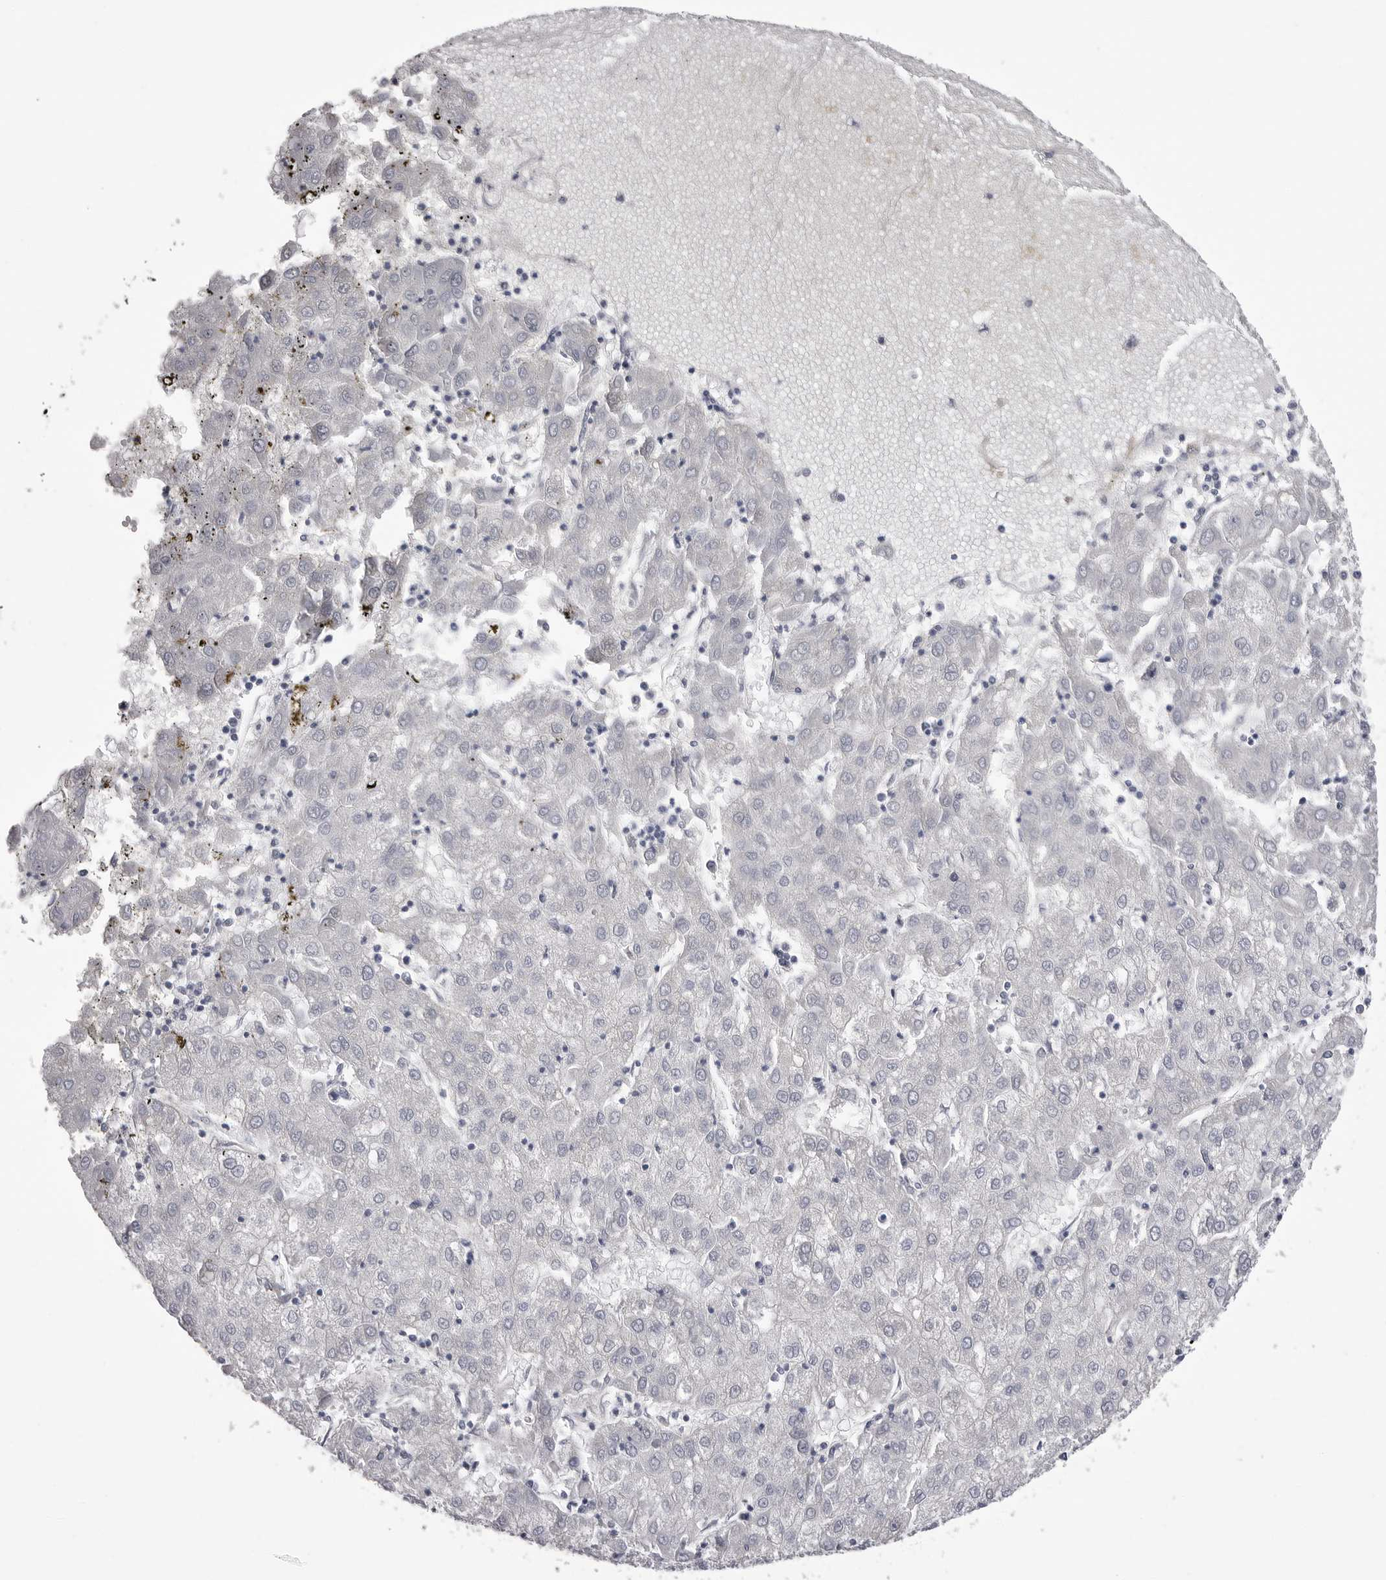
{"staining": {"intensity": "negative", "quantity": "none", "location": "none"}, "tissue": "liver cancer", "cell_type": "Tumor cells", "image_type": "cancer", "snomed": [{"axis": "morphology", "description": "Carcinoma, Hepatocellular, NOS"}, {"axis": "topography", "description": "Liver"}], "caption": "Tumor cells show no significant protein staining in liver cancer.", "gene": "AKAP12", "patient": {"sex": "male", "age": 72}}